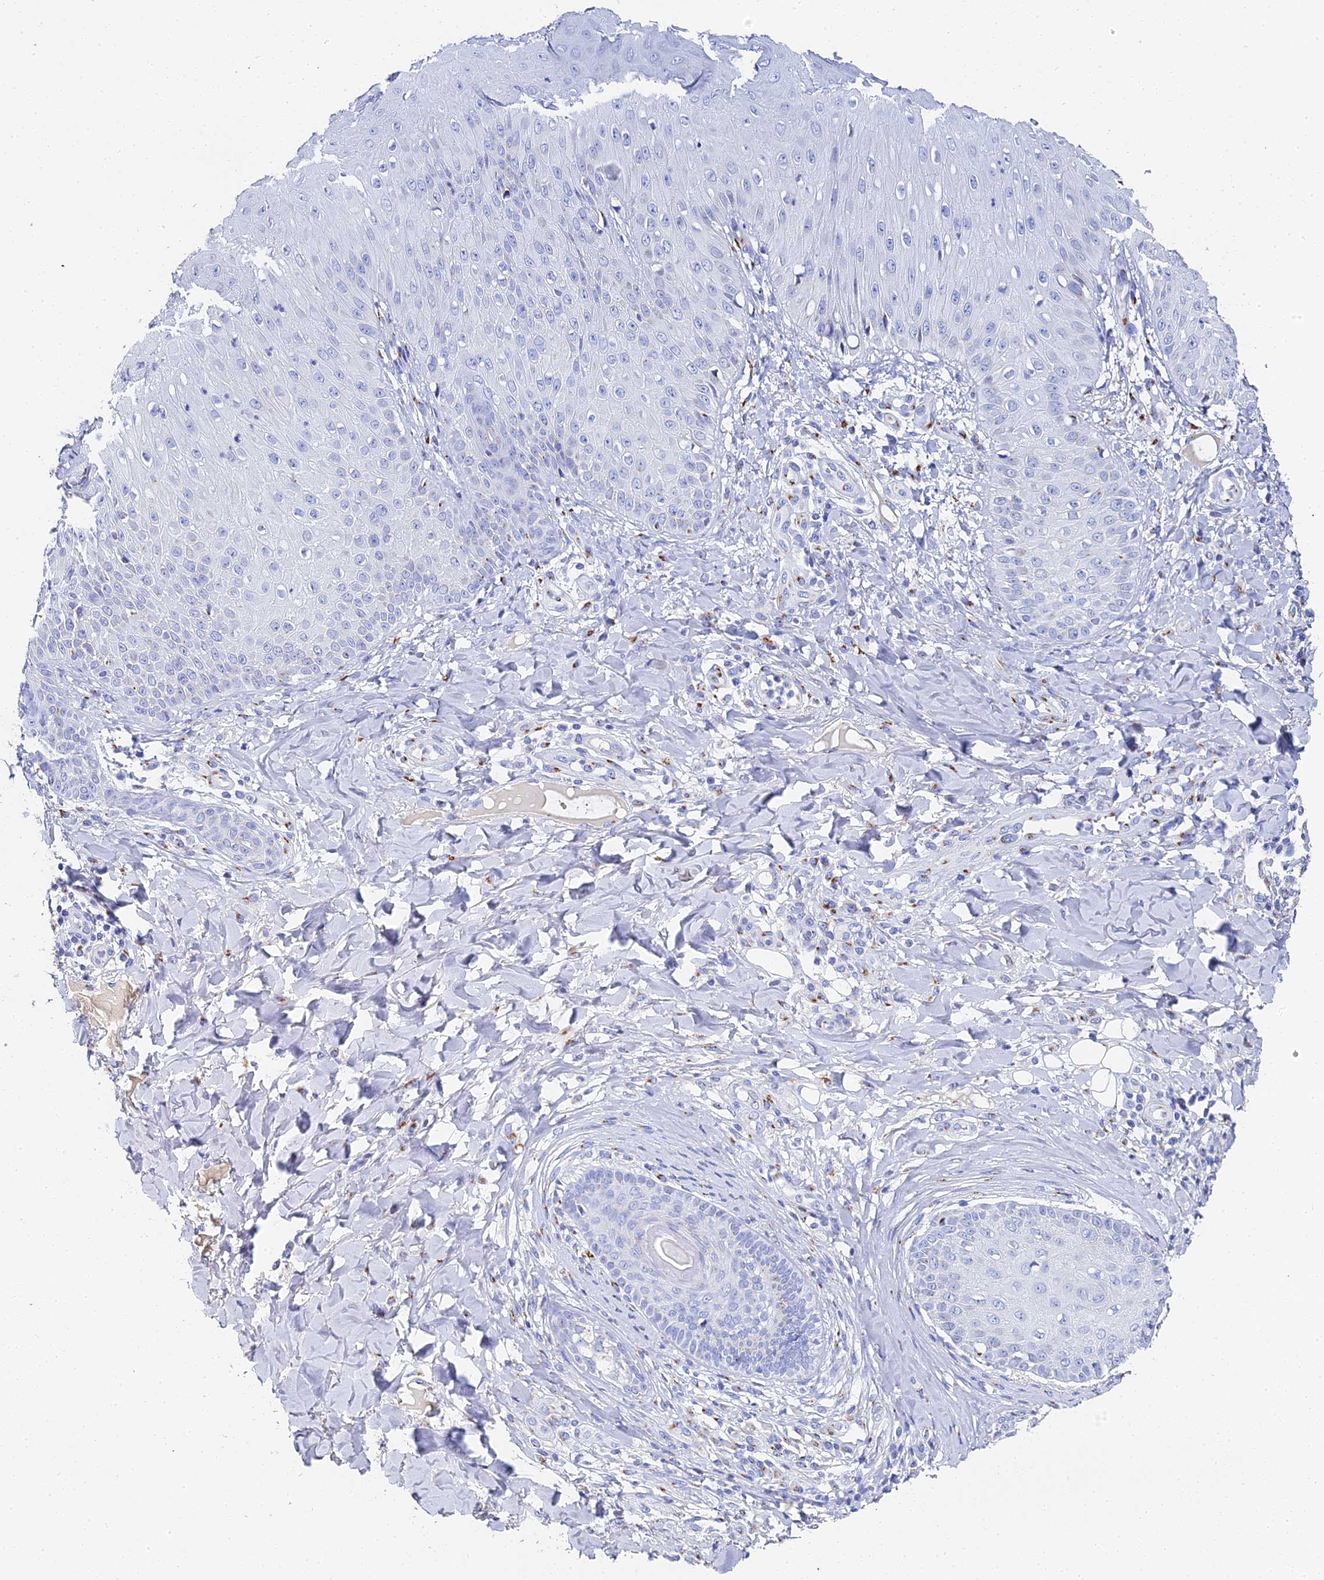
{"staining": {"intensity": "moderate", "quantity": "<25%", "location": "cytoplasmic/membranous"}, "tissue": "skin", "cell_type": "Epidermal cells", "image_type": "normal", "snomed": [{"axis": "morphology", "description": "Normal tissue, NOS"}, {"axis": "morphology", "description": "Inflammation, NOS"}, {"axis": "topography", "description": "Soft tissue"}, {"axis": "topography", "description": "Anal"}], "caption": "Skin stained for a protein (brown) reveals moderate cytoplasmic/membranous positive staining in about <25% of epidermal cells.", "gene": "ENSG00000268674", "patient": {"sex": "female", "age": 15}}